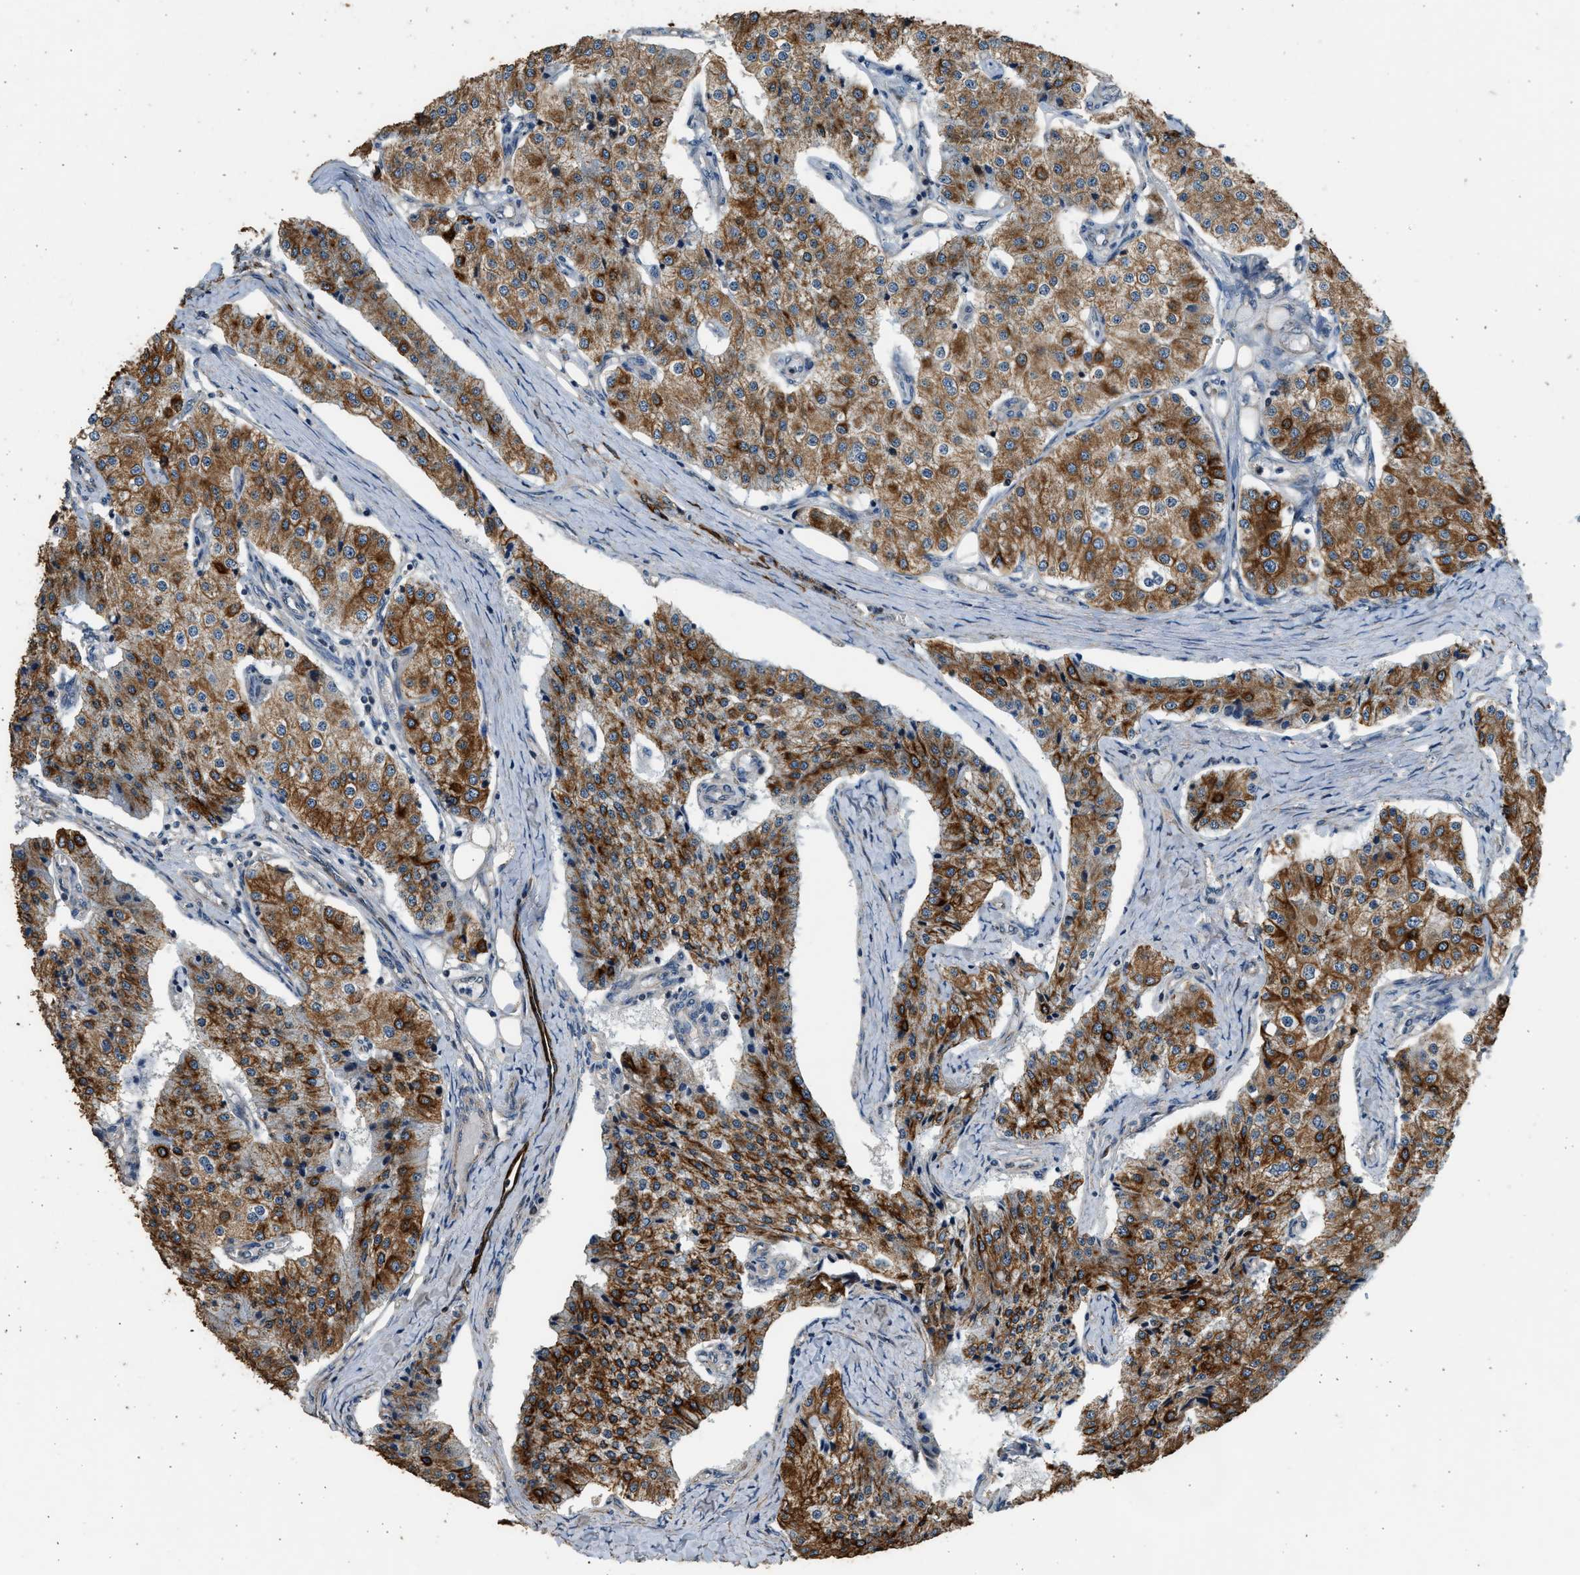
{"staining": {"intensity": "strong", "quantity": ">75%", "location": "cytoplasmic/membranous"}, "tissue": "carcinoid", "cell_type": "Tumor cells", "image_type": "cancer", "snomed": [{"axis": "morphology", "description": "Carcinoid, malignant, NOS"}, {"axis": "topography", "description": "Colon"}], "caption": "Strong cytoplasmic/membranous protein staining is seen in about >75% of tumor cells in carcinoid.", "gene": "PCLO", "patient": {"sex": "female", "age": 52}}